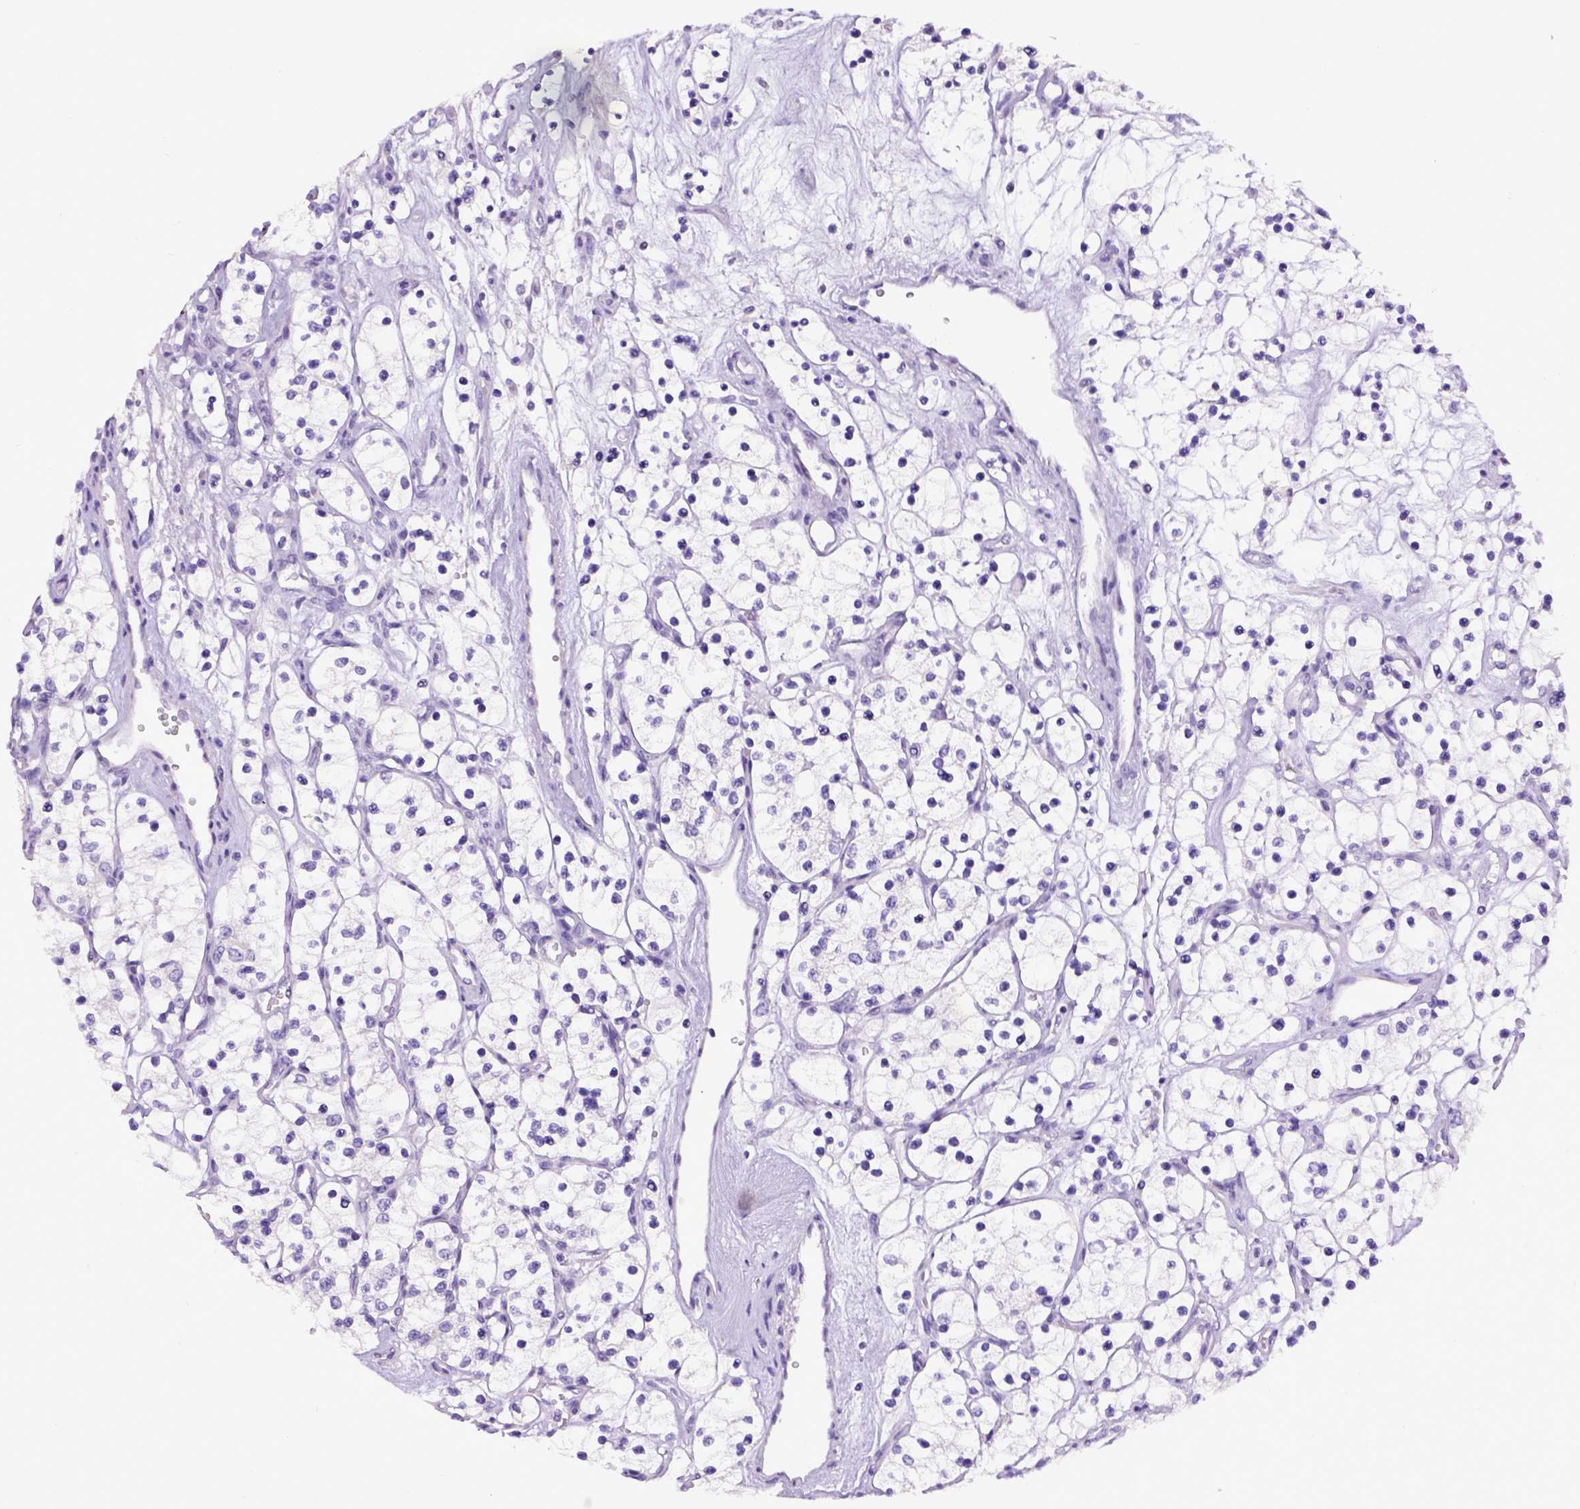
{"staining": {"intensity": "negative", "quantity": "none", "location": "none"}, "tissue": "renal cancer", "cell_type": "Tumor cells", "image_type": "cancer", "snomed": [{"axis": "morphology", "description": "Adenocarcinoma, NOS"}, {"axis": "topography", "description": "Kidney"}], "caption": "There is no significant positivity in tumor cells of renal cancer (adenocarcinoma). (DAB immunohistochemistry, high magnification).", "gene": "ESR1", "patient": {"sex": "female", "age": 69}}